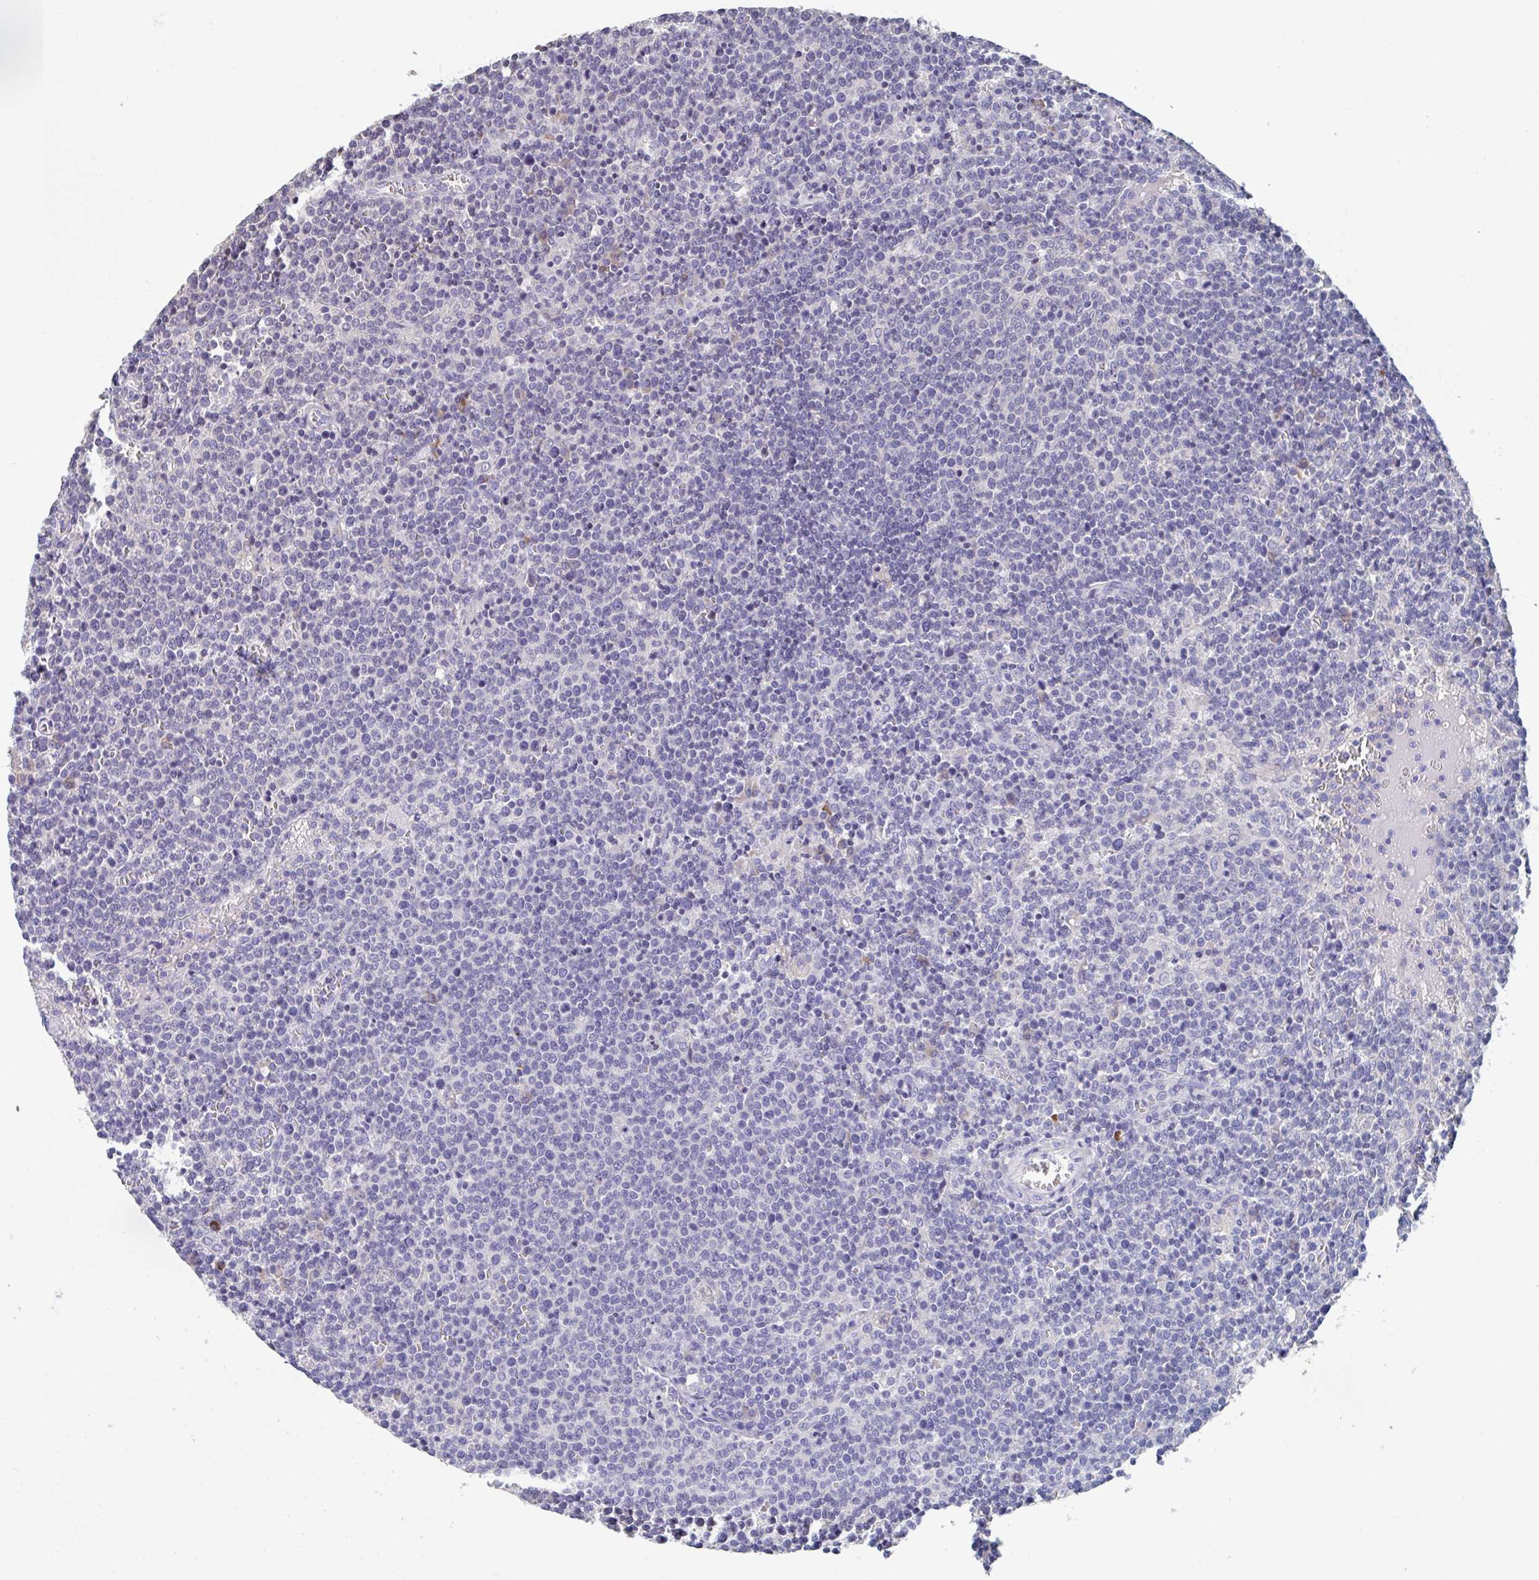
{"staining": {"intensity": "negative", "quantity": "none", "location": "none"}, "tissue": "lymphoma", "cell_type": "Tumor cells", "image_type": "cancer", "snomed": [{"axis": "morphology", "description": "Malignant lymphoma, non-Hodgkin's type, High grade"}, {"axis": "topography", "description": "Lymph node"}], "caption": "The immunohistochemistry micrograph has no significant expression in tumor cells of lymphoma tissue. (DAB (3,3'-diaminobenzidine) IHC visualized using brightfield microscopy, high magnification).", "gene": "LRRC58", "patient": {"sex": "male", "age": 61}}